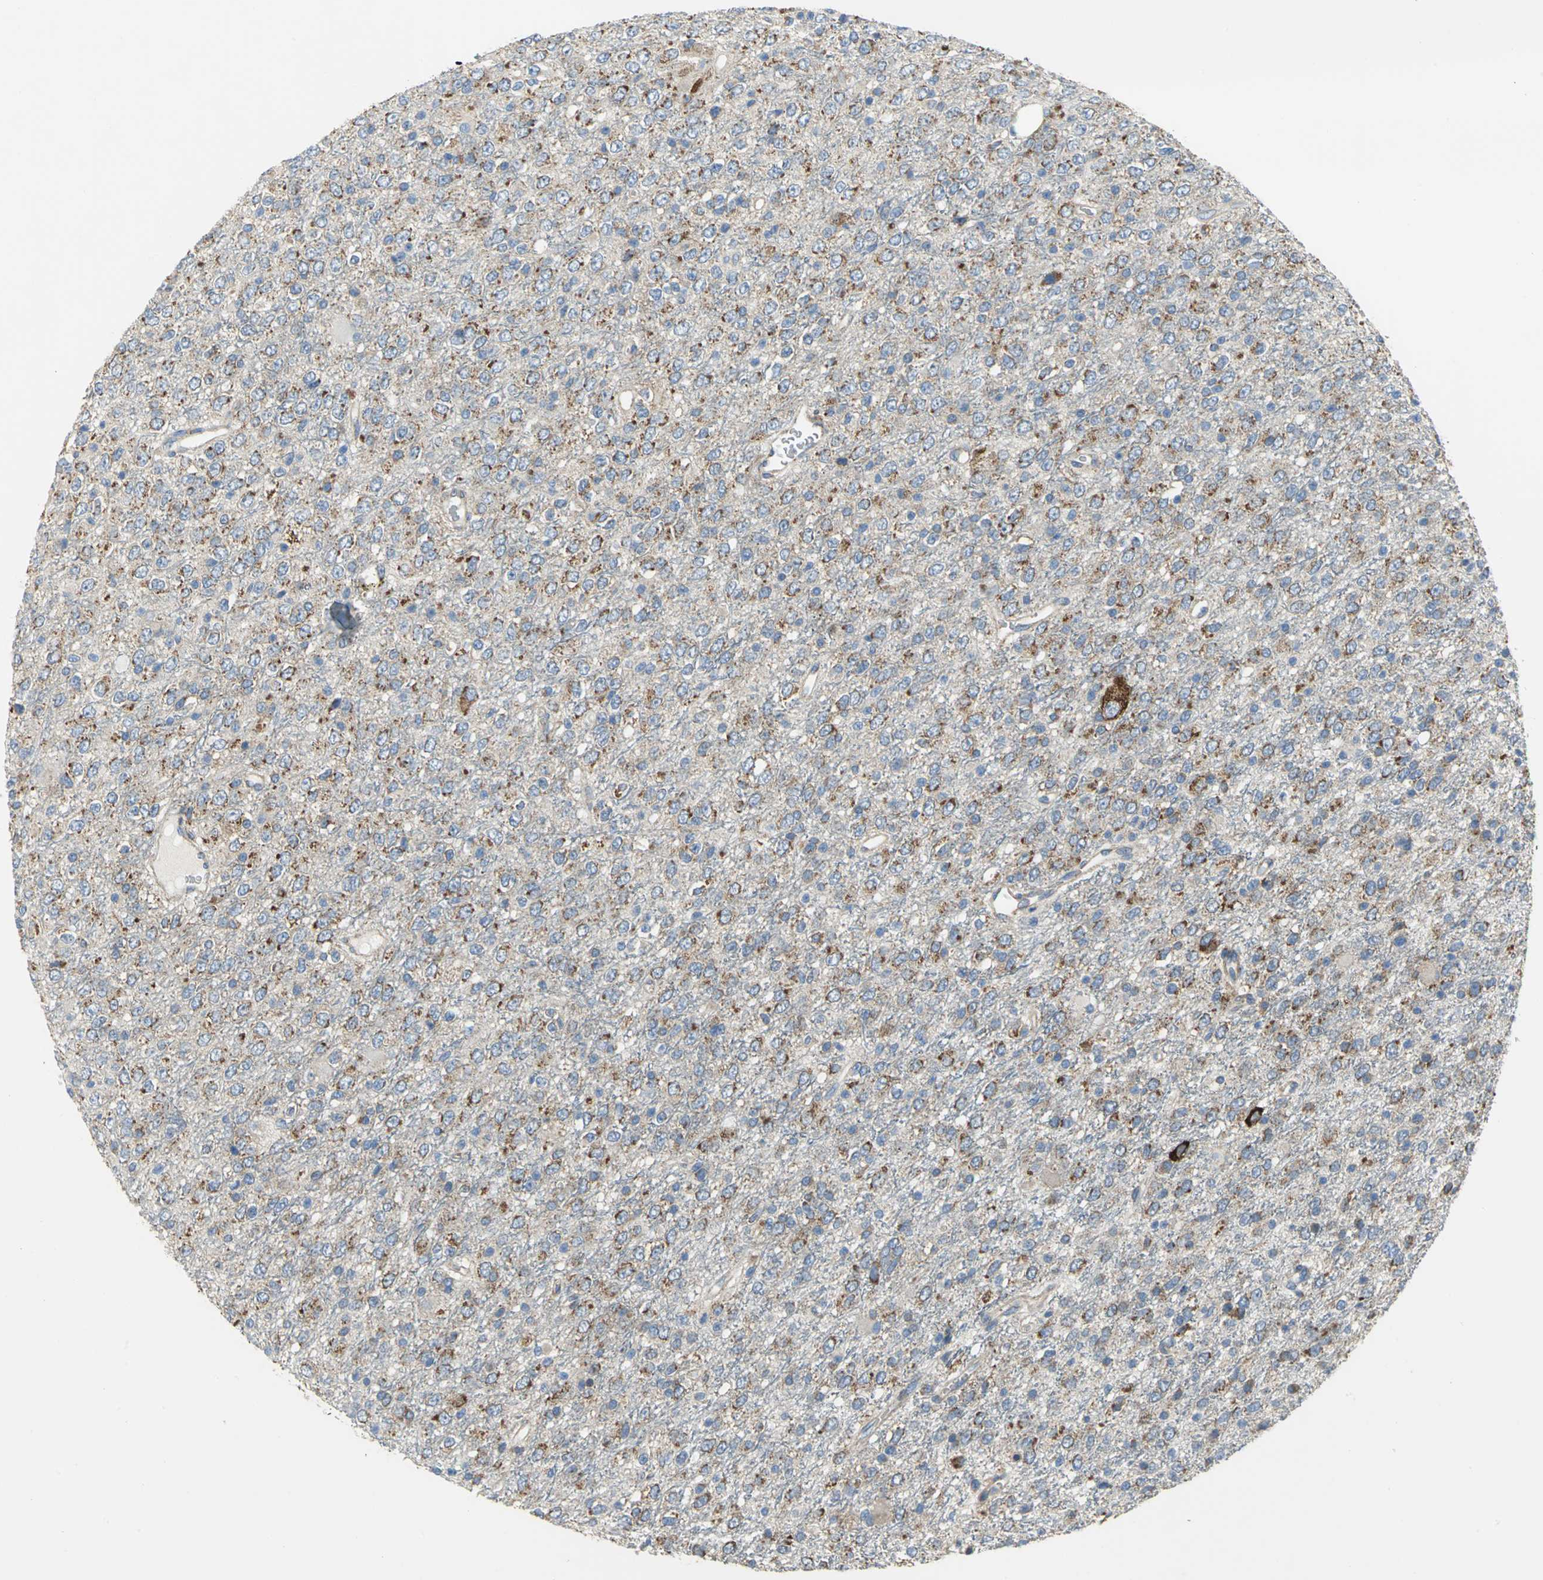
{"staining": {"intensity": "strong", "quantity": "25%-75%", "location": "cytoplasmic/membranous"}, "tissue": "glioma", "cell_type": "Tumor cells", "image_type": "cancer", "snomed": [{"axis": "morphology", "description": "Glioma, malignant, High grade"}, {"axis": "topography", "description": "pancreas cauda"}], "caption": "Protein expression analysis of glioma demonstrates strong cytoplasmic/membranous staining in about 25%-75% of tumor cells.", "gene": "TULP4", "patient": {"sex": "male", "age": 60}}